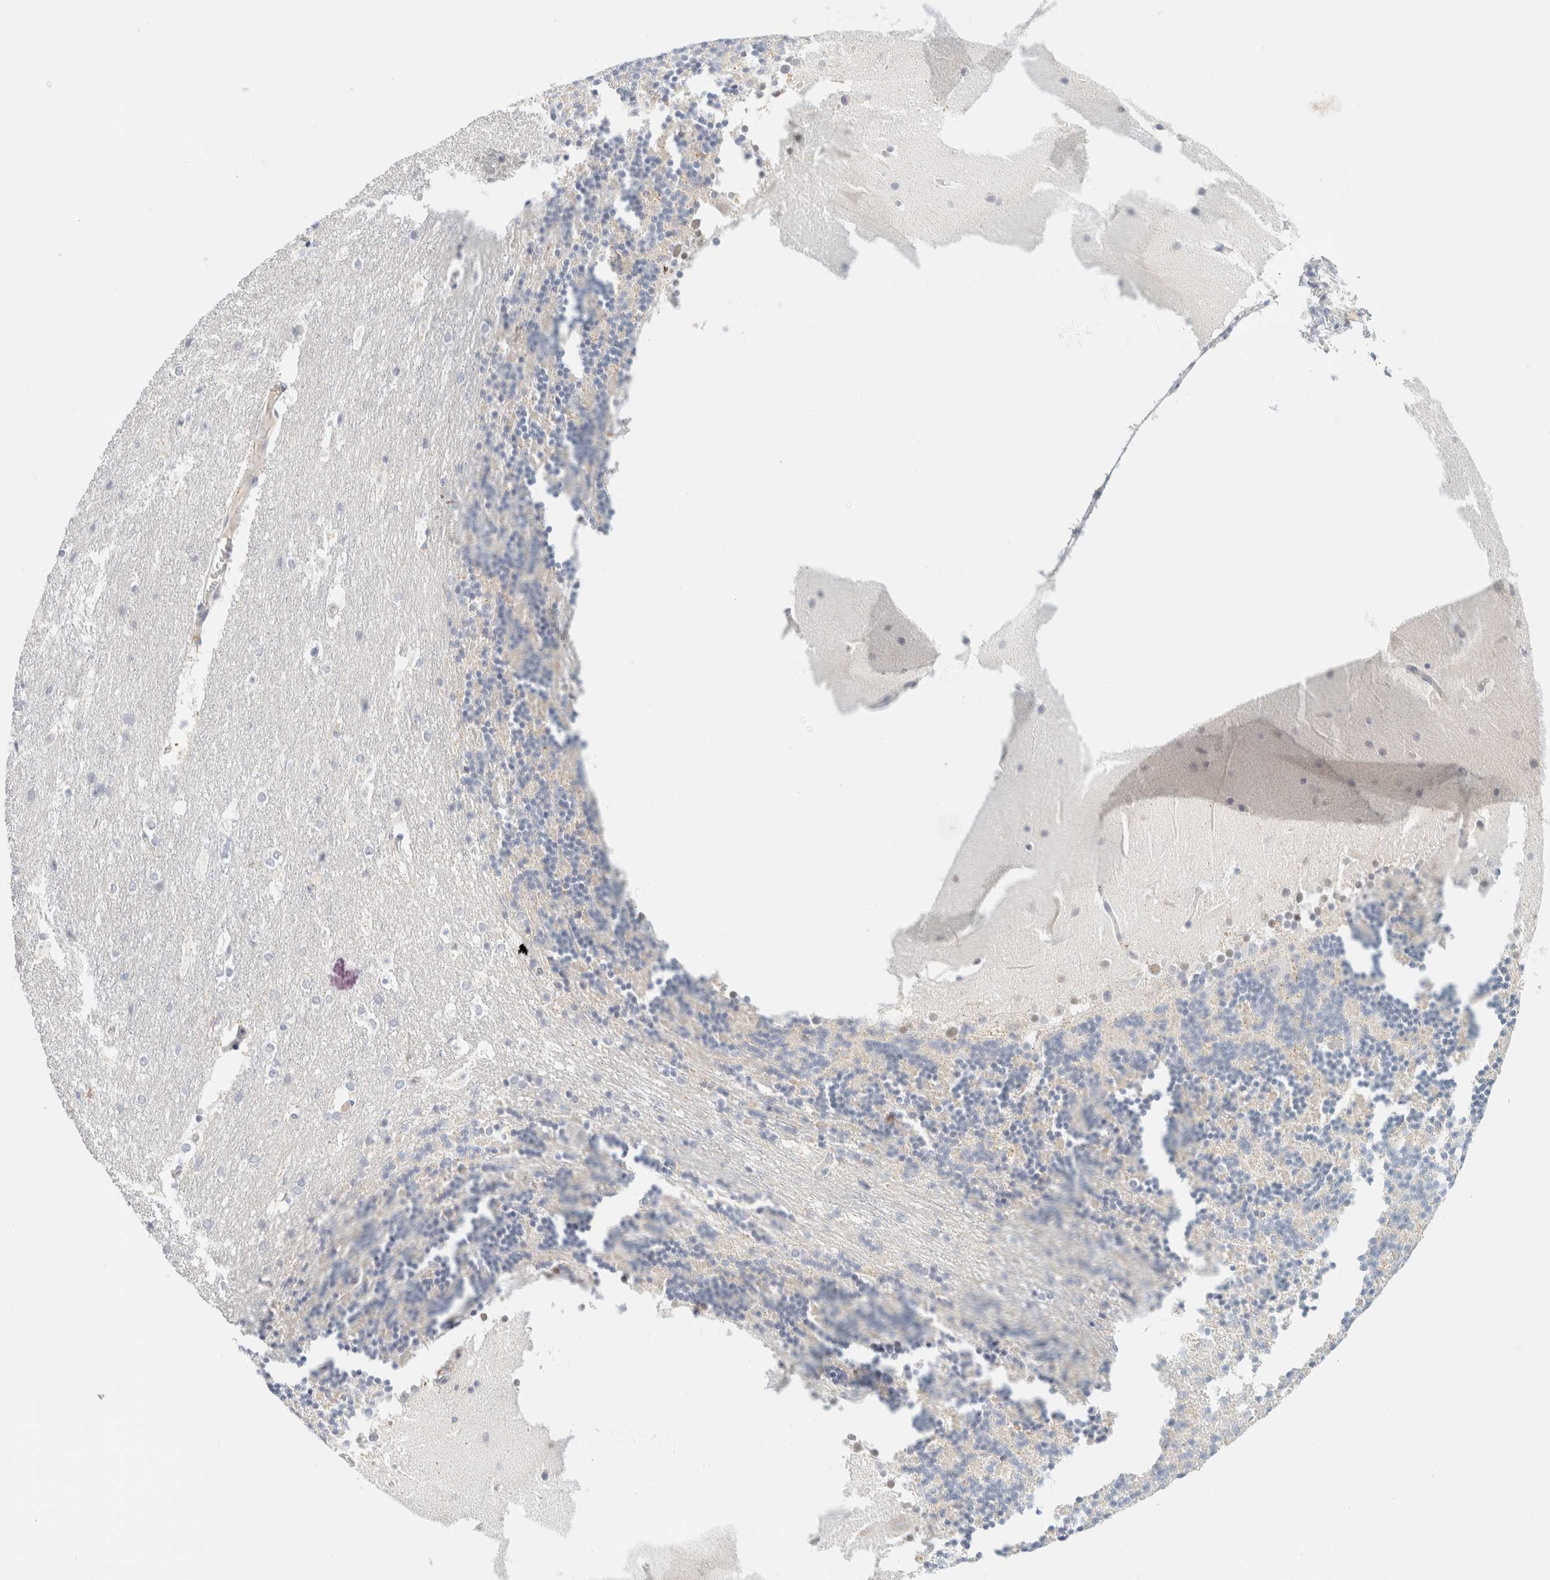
{"staining": {"intensity": "negative", "quantity": "none", "location": "none"}, "tissue": "cerebellum", "cell_type": "Cells in granular layer", "image_type": "normal", "snomed": [{"axis": "morphology", "description": "Normal tissue, NOS"}, {"axis": "topography", "description": "Cerebellum"}], "caption": "High magnification brightfield microscopy of unremarkable cerebellum stained with DAB (brown) and counterstained with hematoxylin (blue): cells in granular layer show no significant positivity.", "gene": "KRT20", "patient": {"sex": "female", "age": 19}}